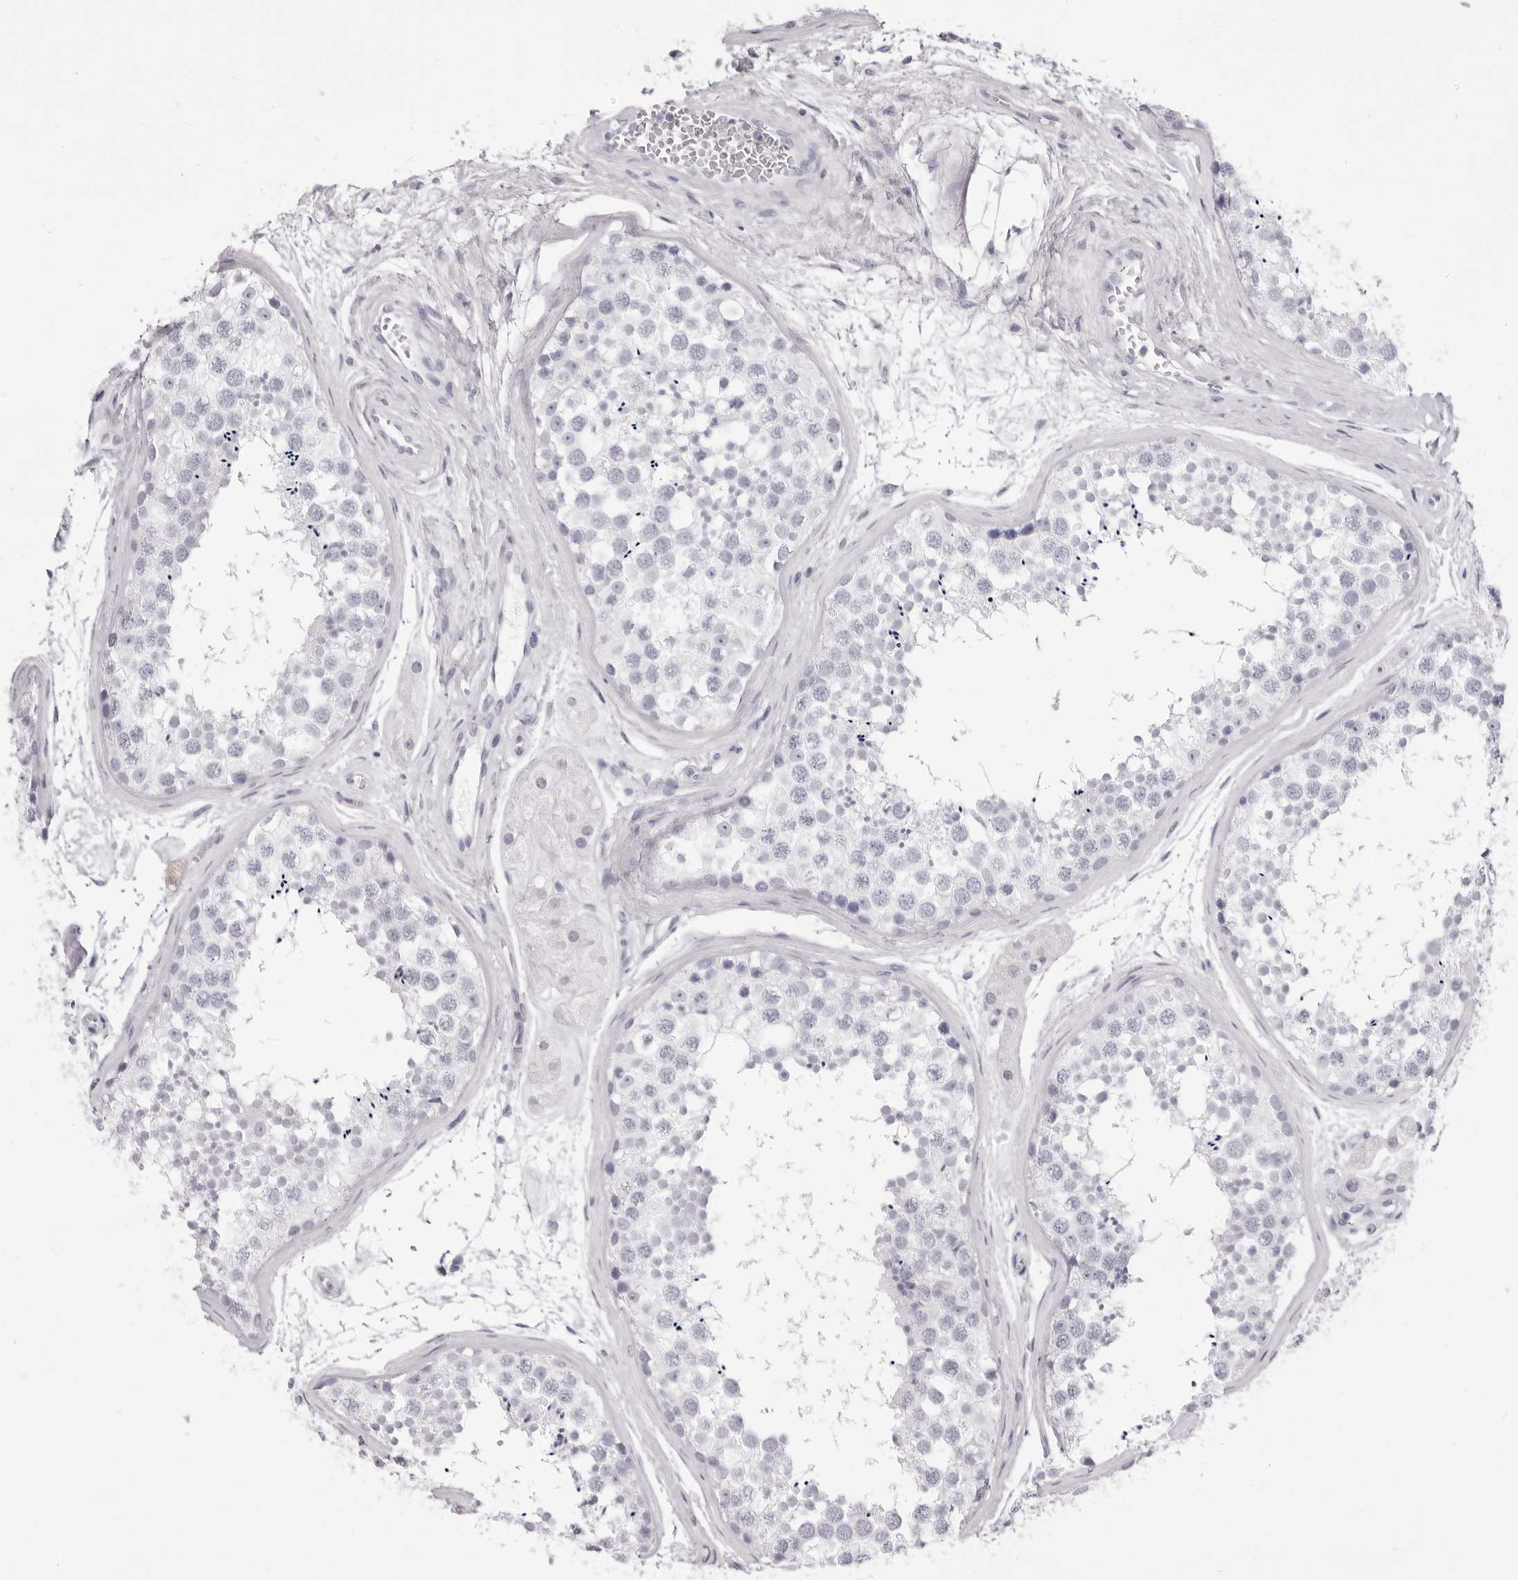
{"staining": {"intensity": "negative", "quantity": "none", "location": "none"}, "tissue": "testis", "cell_type": "Cells in seminiferous ducts", "image_type": "normal", "snomed": [{"axis": "morphology", "description": "Normal tissue, NOS"}, {"axis": "topography", "description": "Testis"}], "caption": "Immunohistochemistry micrograph of unremarkable testis: testis stained with DAB (3,3'-diaminobenzidine) demonstrates no significant protein positivity in cells in seminiferous ducts.", "gene": "TMOD4", "patient": {"sex": "male", "age": 56}}